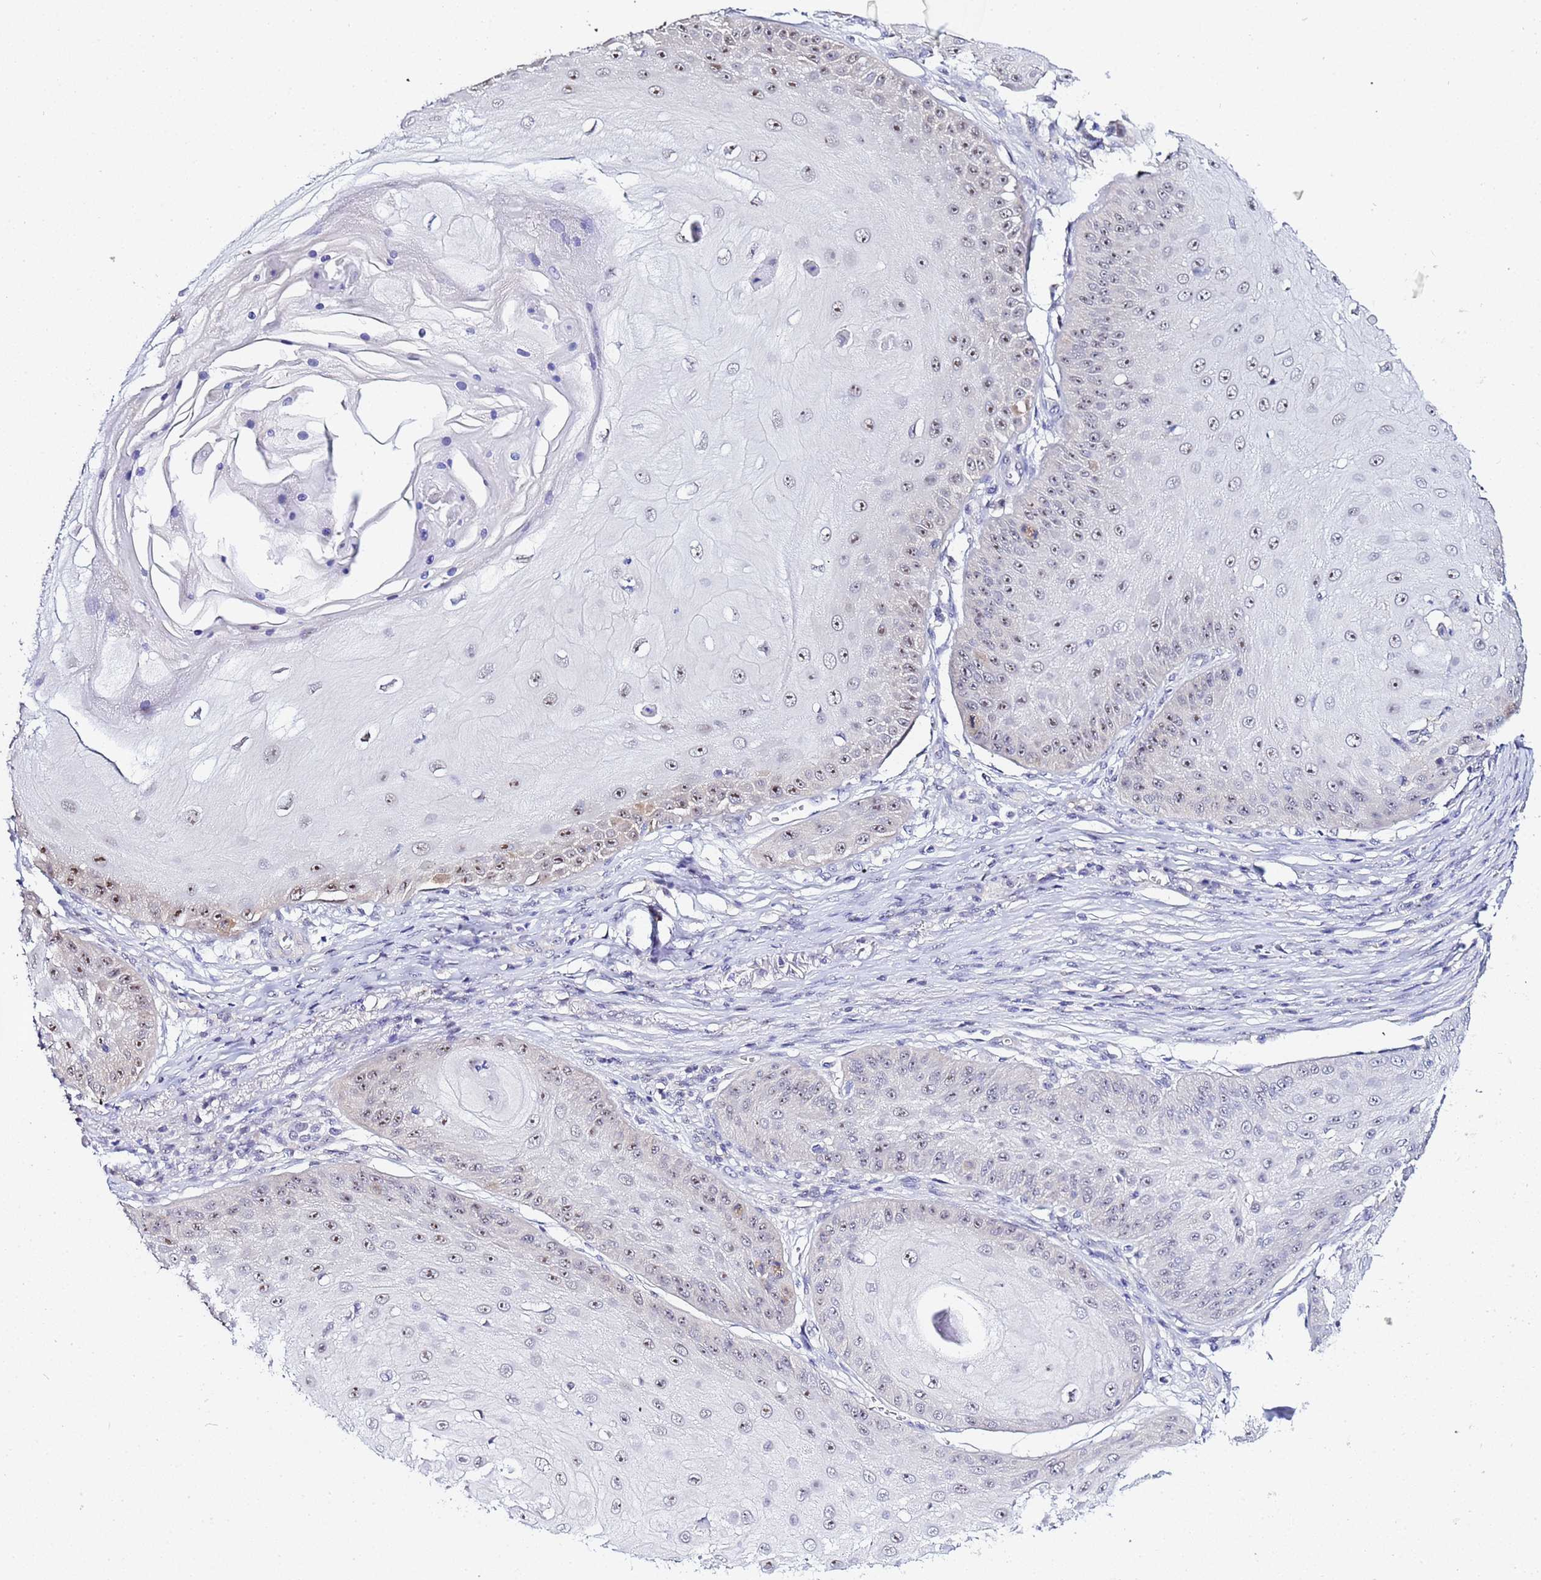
{"staining": {"intensity": "moderate", "quantity": "25%-75%", "location": "nuclear"}, "tissue": "skin cancer", "cell_type": "Tumor cells", "image_type": "cancer", "snomed": [{"axis": "morphology", "description": "Squamous cell carcinoma, NOS"}, {"axis": "topography", "description": "Skin"}], "caption": "A high-resolution micrograph shows immunohistochemistry (IHC) staining of skin cancer (squamous cell carcinoma), which displays moderate nuclear positivity in approximately 25%-75% of tumor cells.", "gene": "ACTL6B", "patient": {"sex": "male", "age": 70}}